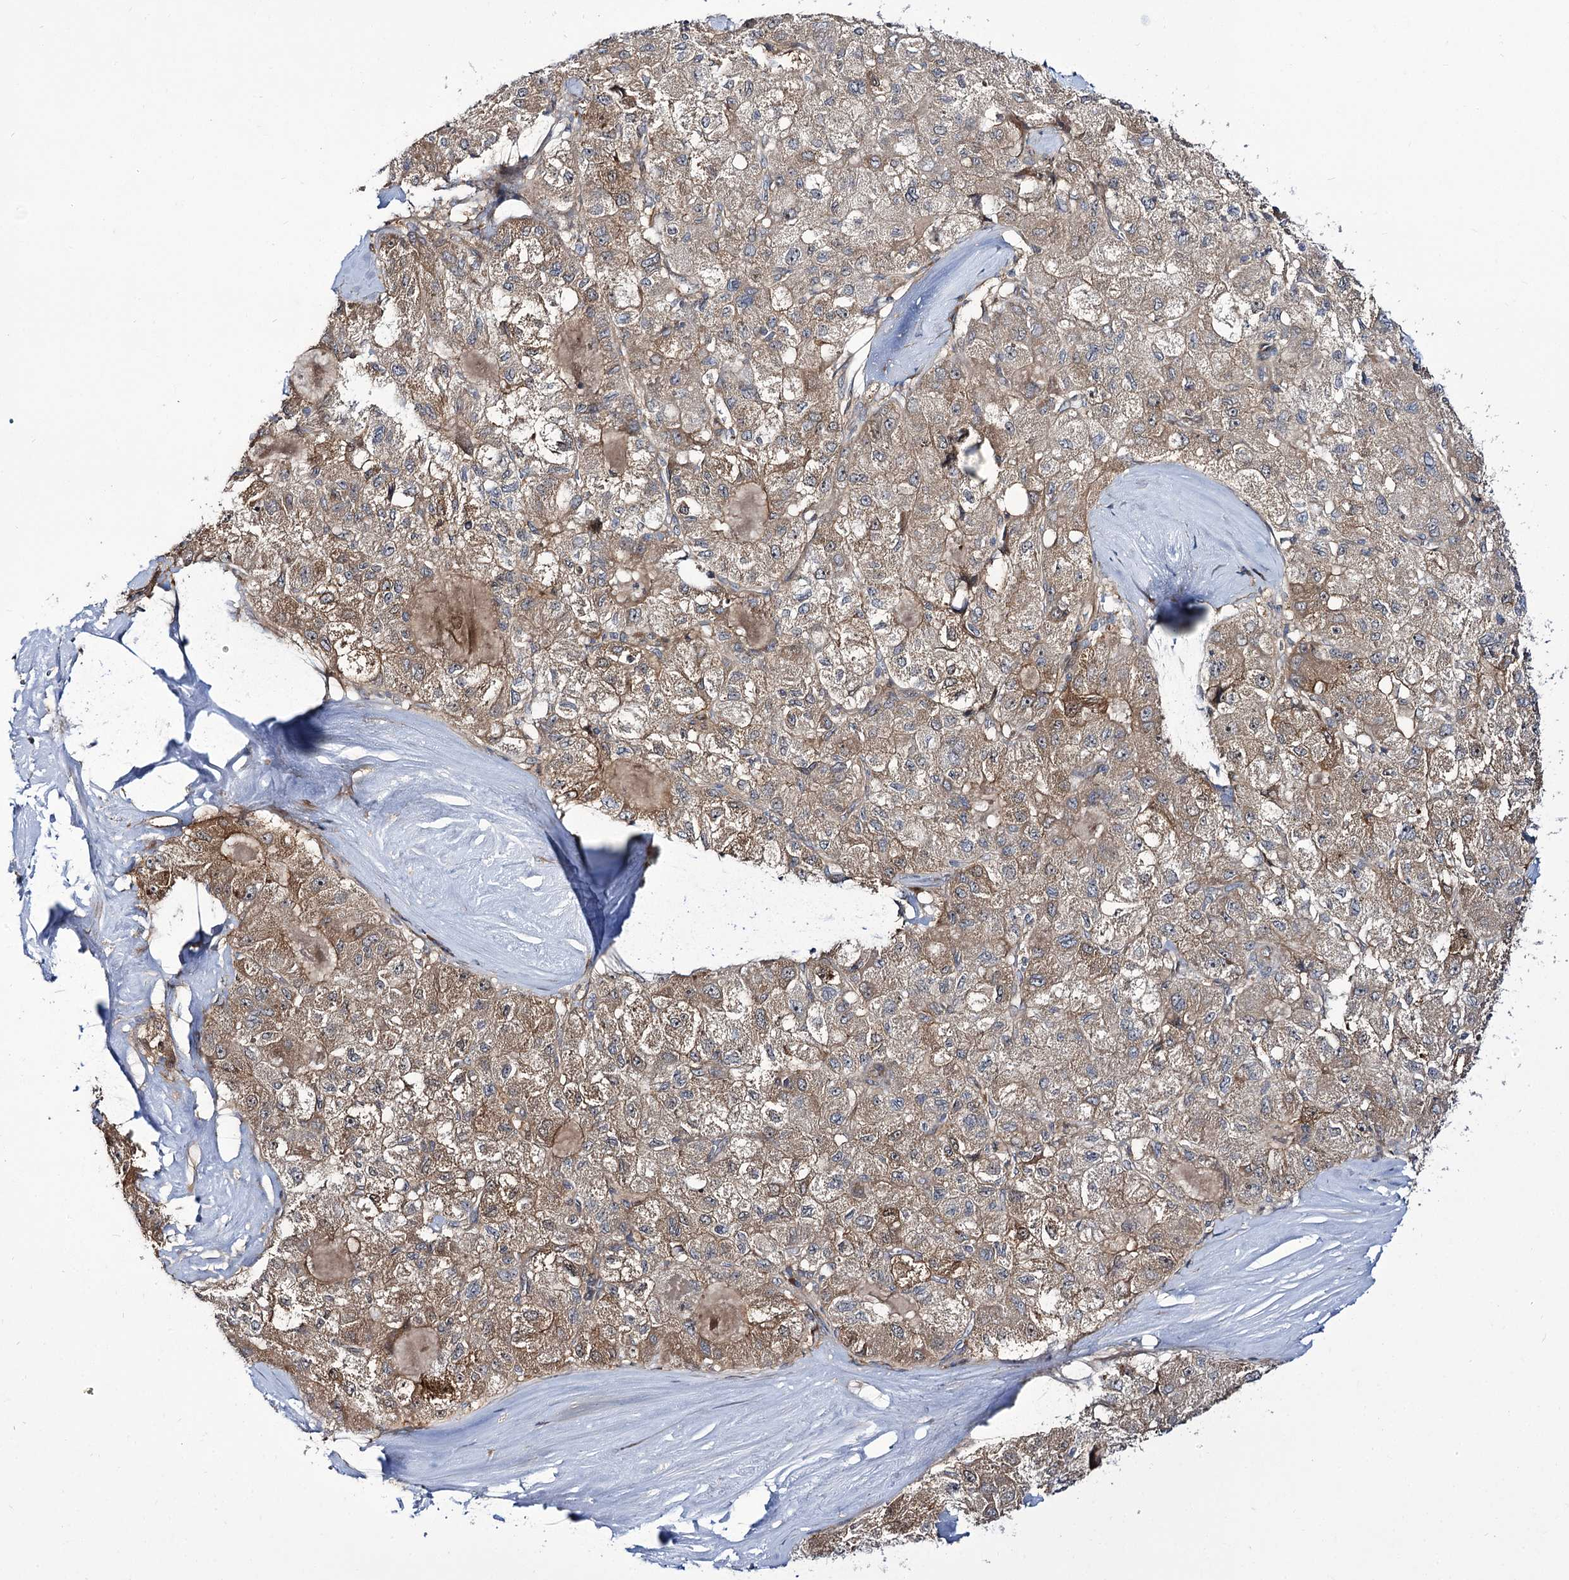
{"staining": {"intensity": "moderate", "quantity": ">75%", "location": "cytoplasmic/membranous"}, "tissue": "liver cancer", "cell_type": "Tumor cells", "image_type": "cancer", "snomed": [{"axis": "morphology", "description": "Carcinoma, Hepatocellular, NOS"}, {"axis": "topography", "description": "Liver"}], "caption": "Immunohistochemical staining of human liver cancer (hepatocellular carcinoma) displays moderate cytoplasmic/membranous protein staining in about >75% of tumor cells. Nuclei are stained in blue.", "gene": "C11orf80", "patient": {"sex": "male", "age": 80}}